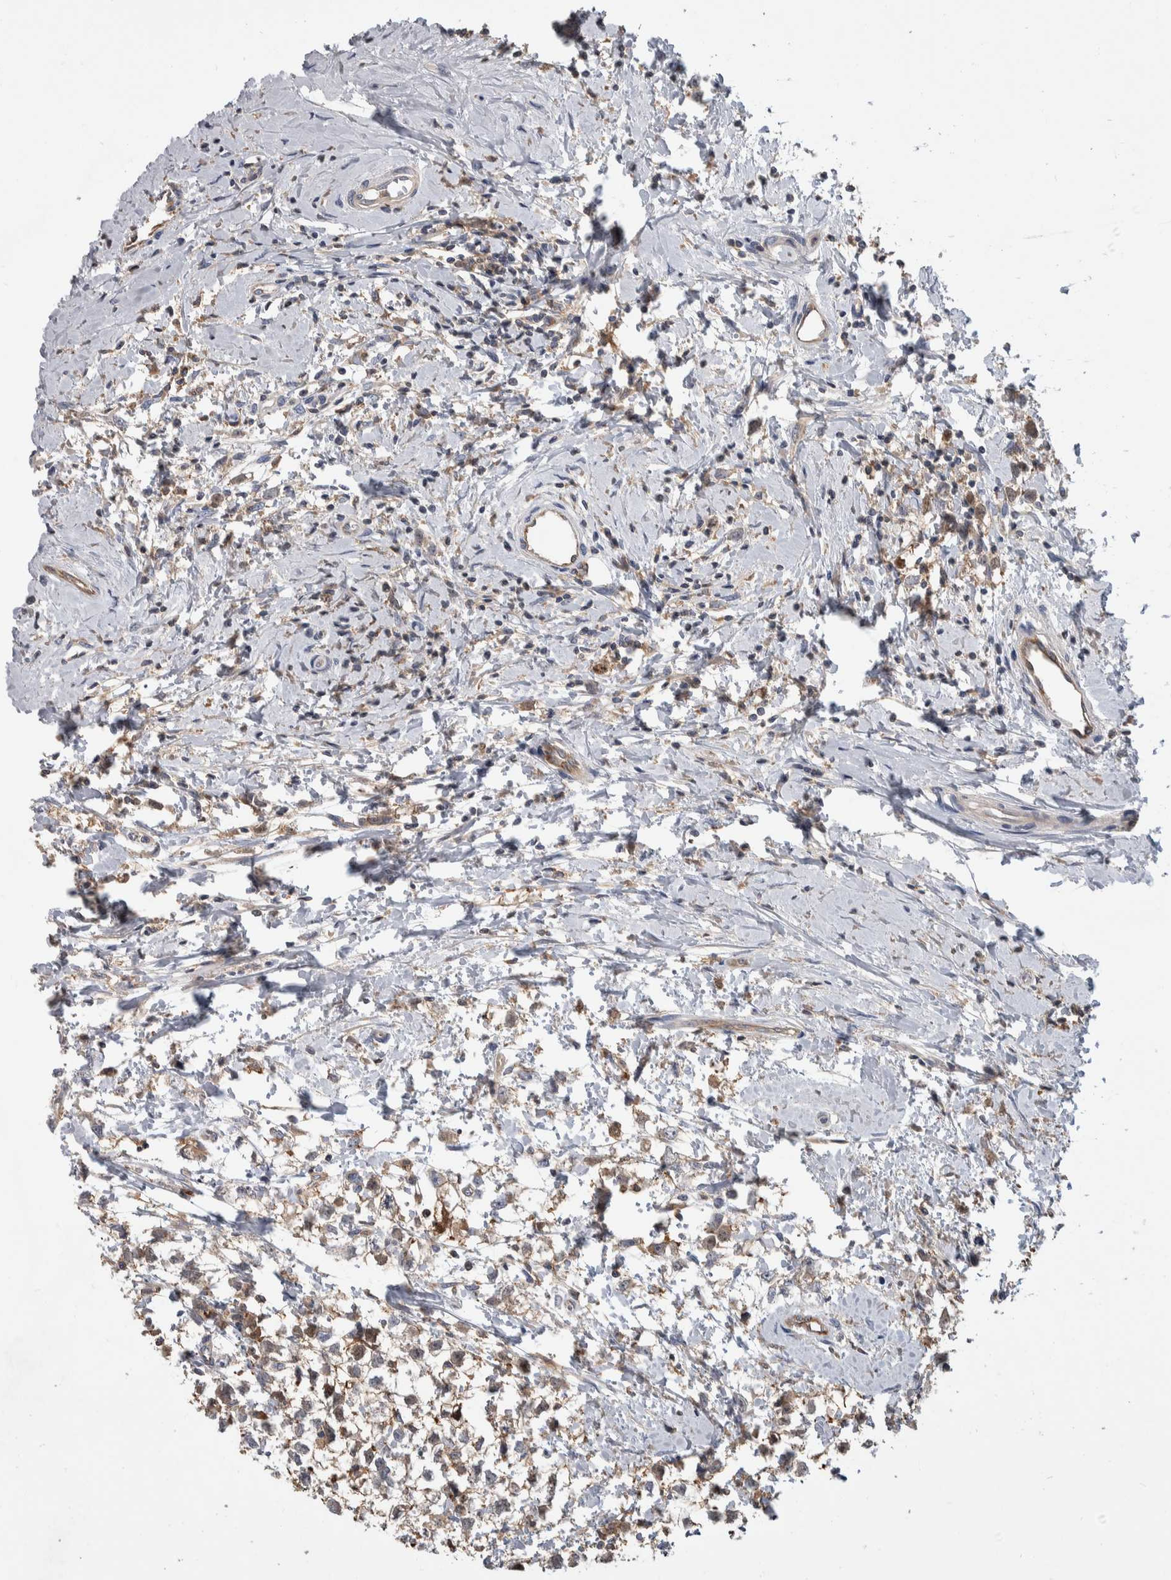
{"staining": {"intensity": "weak", "quantity": "25%-75%", "location": "cytoplasmic/membranous"}, "tissue": "testis cancer", "cell_type": "Tumor cells", "image_type": "cancer", "snomed": [{"axis": "morphology", "description": "Seminoma, NOS"}, {"axis": "morphology", "description": "Carcinoma, Embryonal, NOS"}, {"axis": "topography", "description": "Testis"}], "caption": "Seminoma (testis) tissue reveals weak cytoplasmic/membranous staining in about 25%-75% of tumor cells", "gene": "SDCBP", "patient": {"sex": "male", "age": 51}}